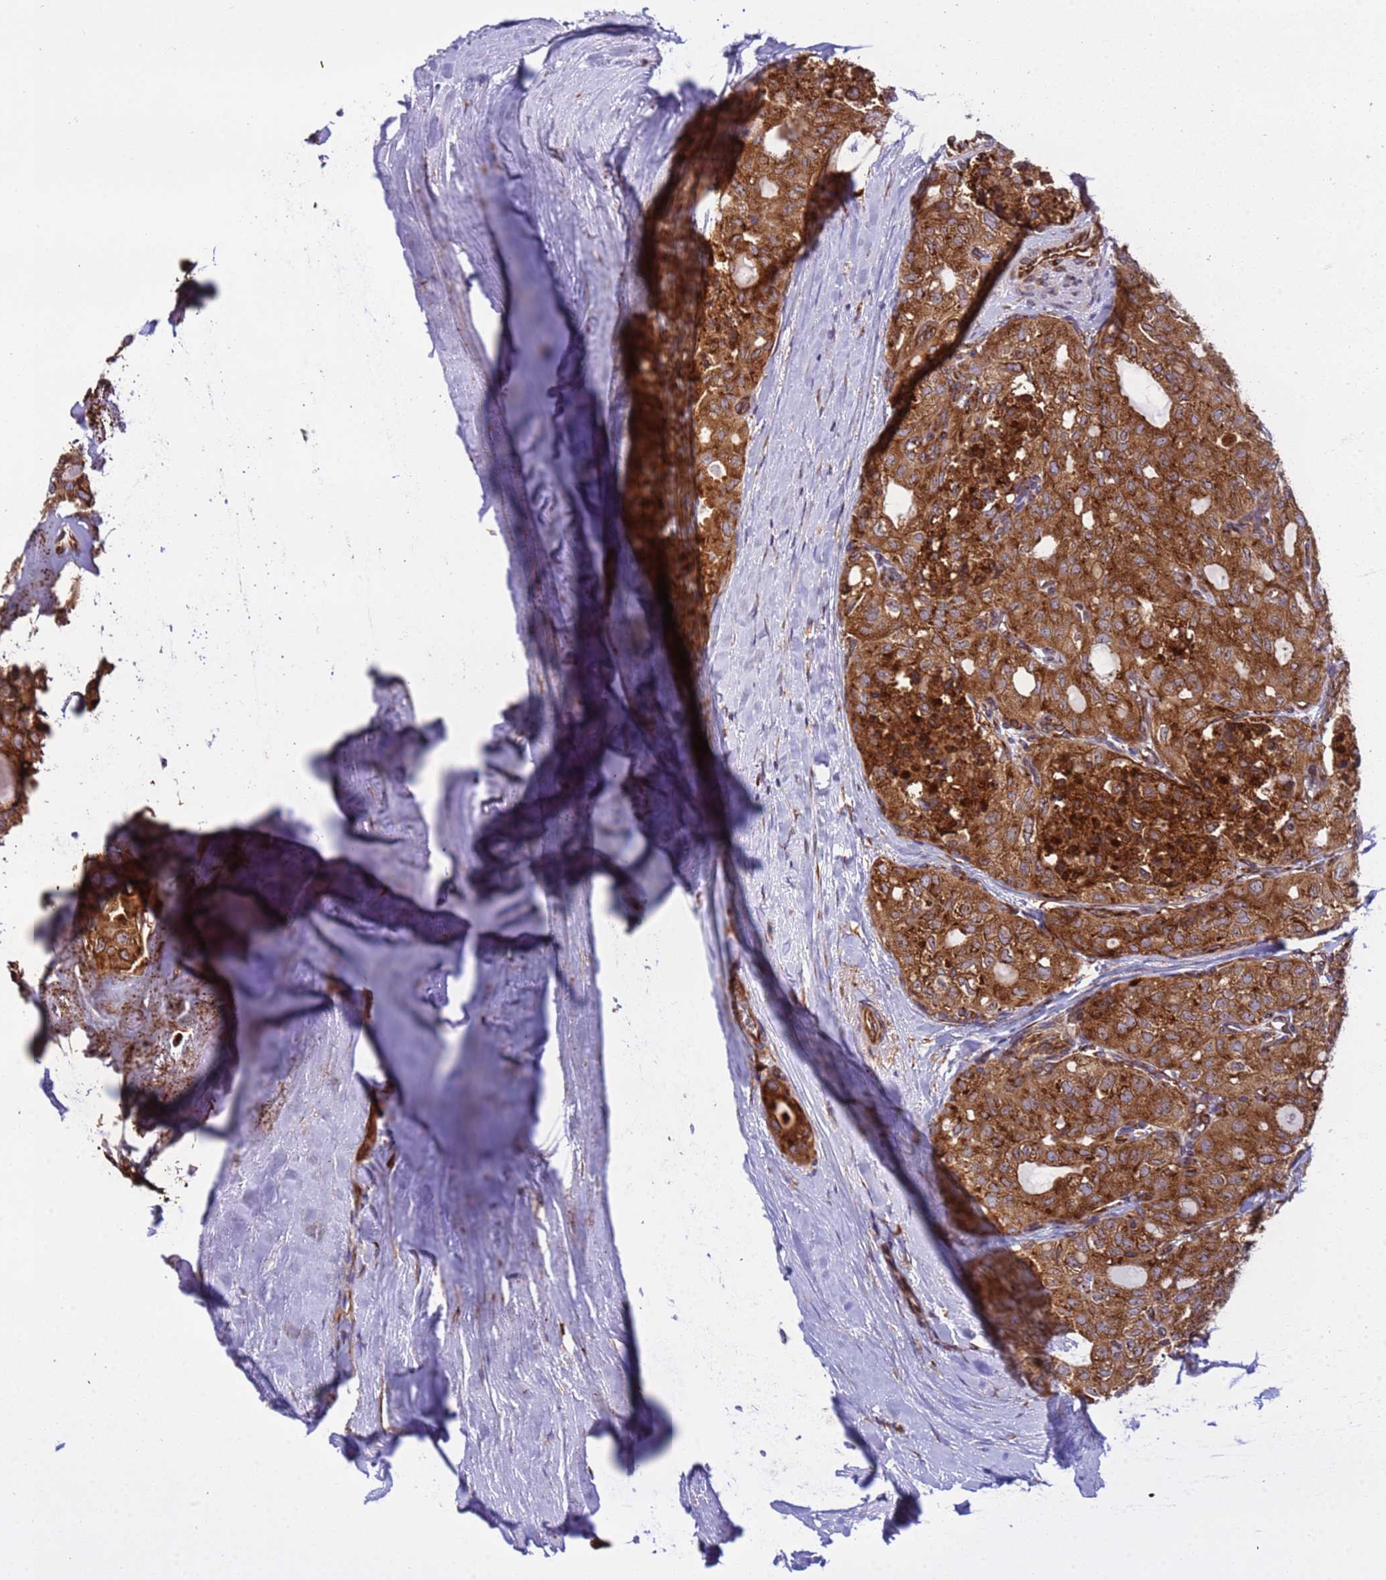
{"staining": {"intensity": "strong", "quantity": ">75%", "location": "cytoplasmic/membranous"}, "tissue": "thyroid cancer", "cell_type": "Tumor cells", "image_type": "cancer", "snomed": [{"axis": "morphology", "description": "Follicular adenoma carcinoma, NOS"}, {"axis": "topography", "description": "Thyroid gland"}], "caption": "An image of human follicular adenoma carcinoma (thyroid) stained for a protein shows strong cytoplasmic/membranous brown staining in tumor cells.", "gene": "RPL36", "patient": {"sex": "male", "age": 75}}